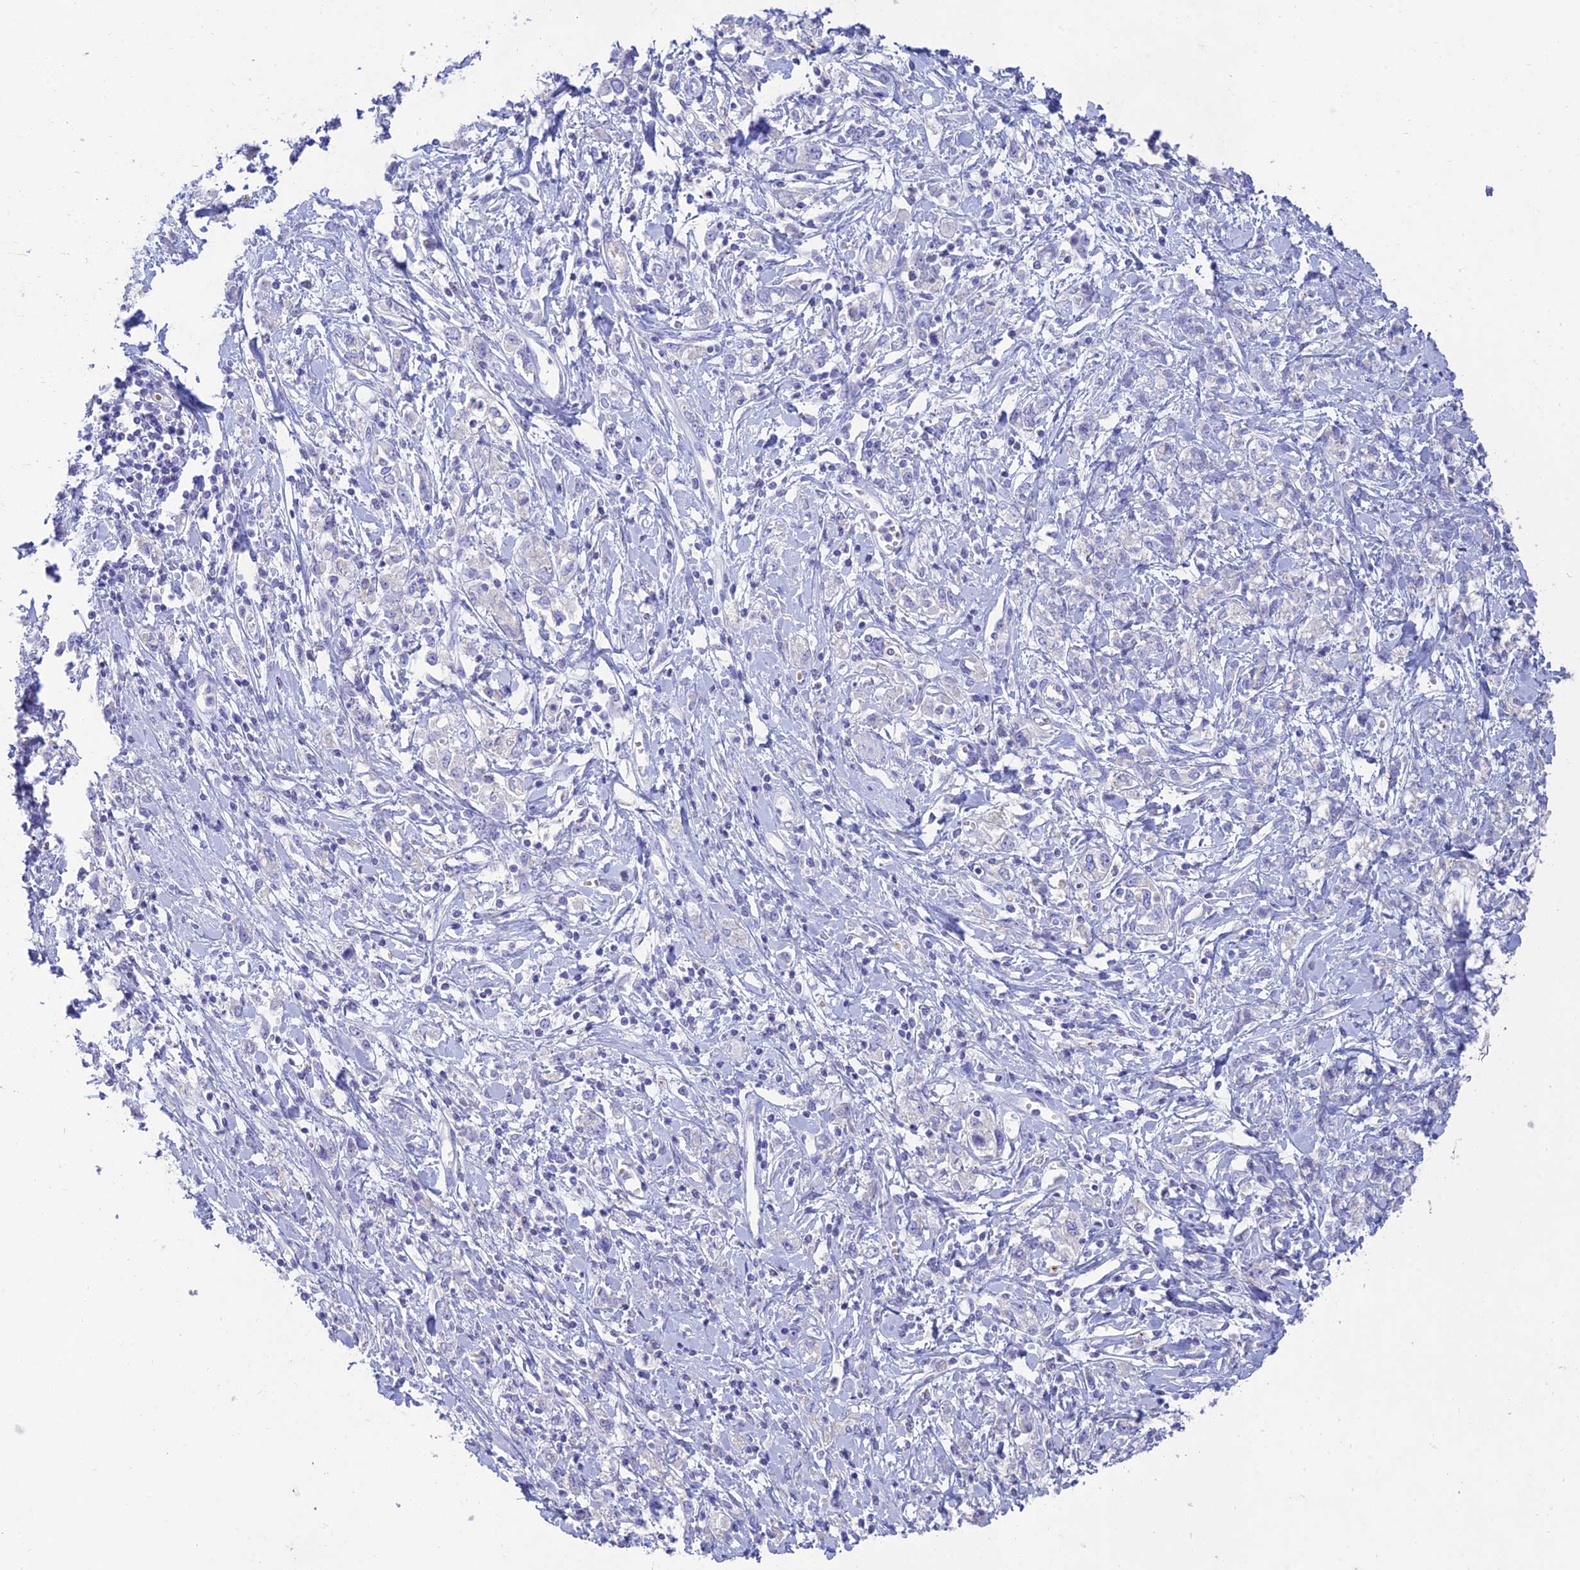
{"staining": {"intensity": "negative", "quantity": "none", "location": "none"}, "tissue": "stomach cancer", "cell_type": "Tumor cells", "image_type": "cancer", "snomed": [{"axis": "morphology", "description": "Adenocarcinoma, NOS"}, {"axis": "topography", "description": "Stomach"}], "caption": "Immunohistochemistry (IHC) histopathology image of neoplastic tissue: stomach cancer stained with DAB (3,3'-diaminobenzidine) displays no significant protein expression in tumor cells. Nuclei are stained in blue.", "gene": "MAL2", "patient": {"sex": "female", "age": 76}}